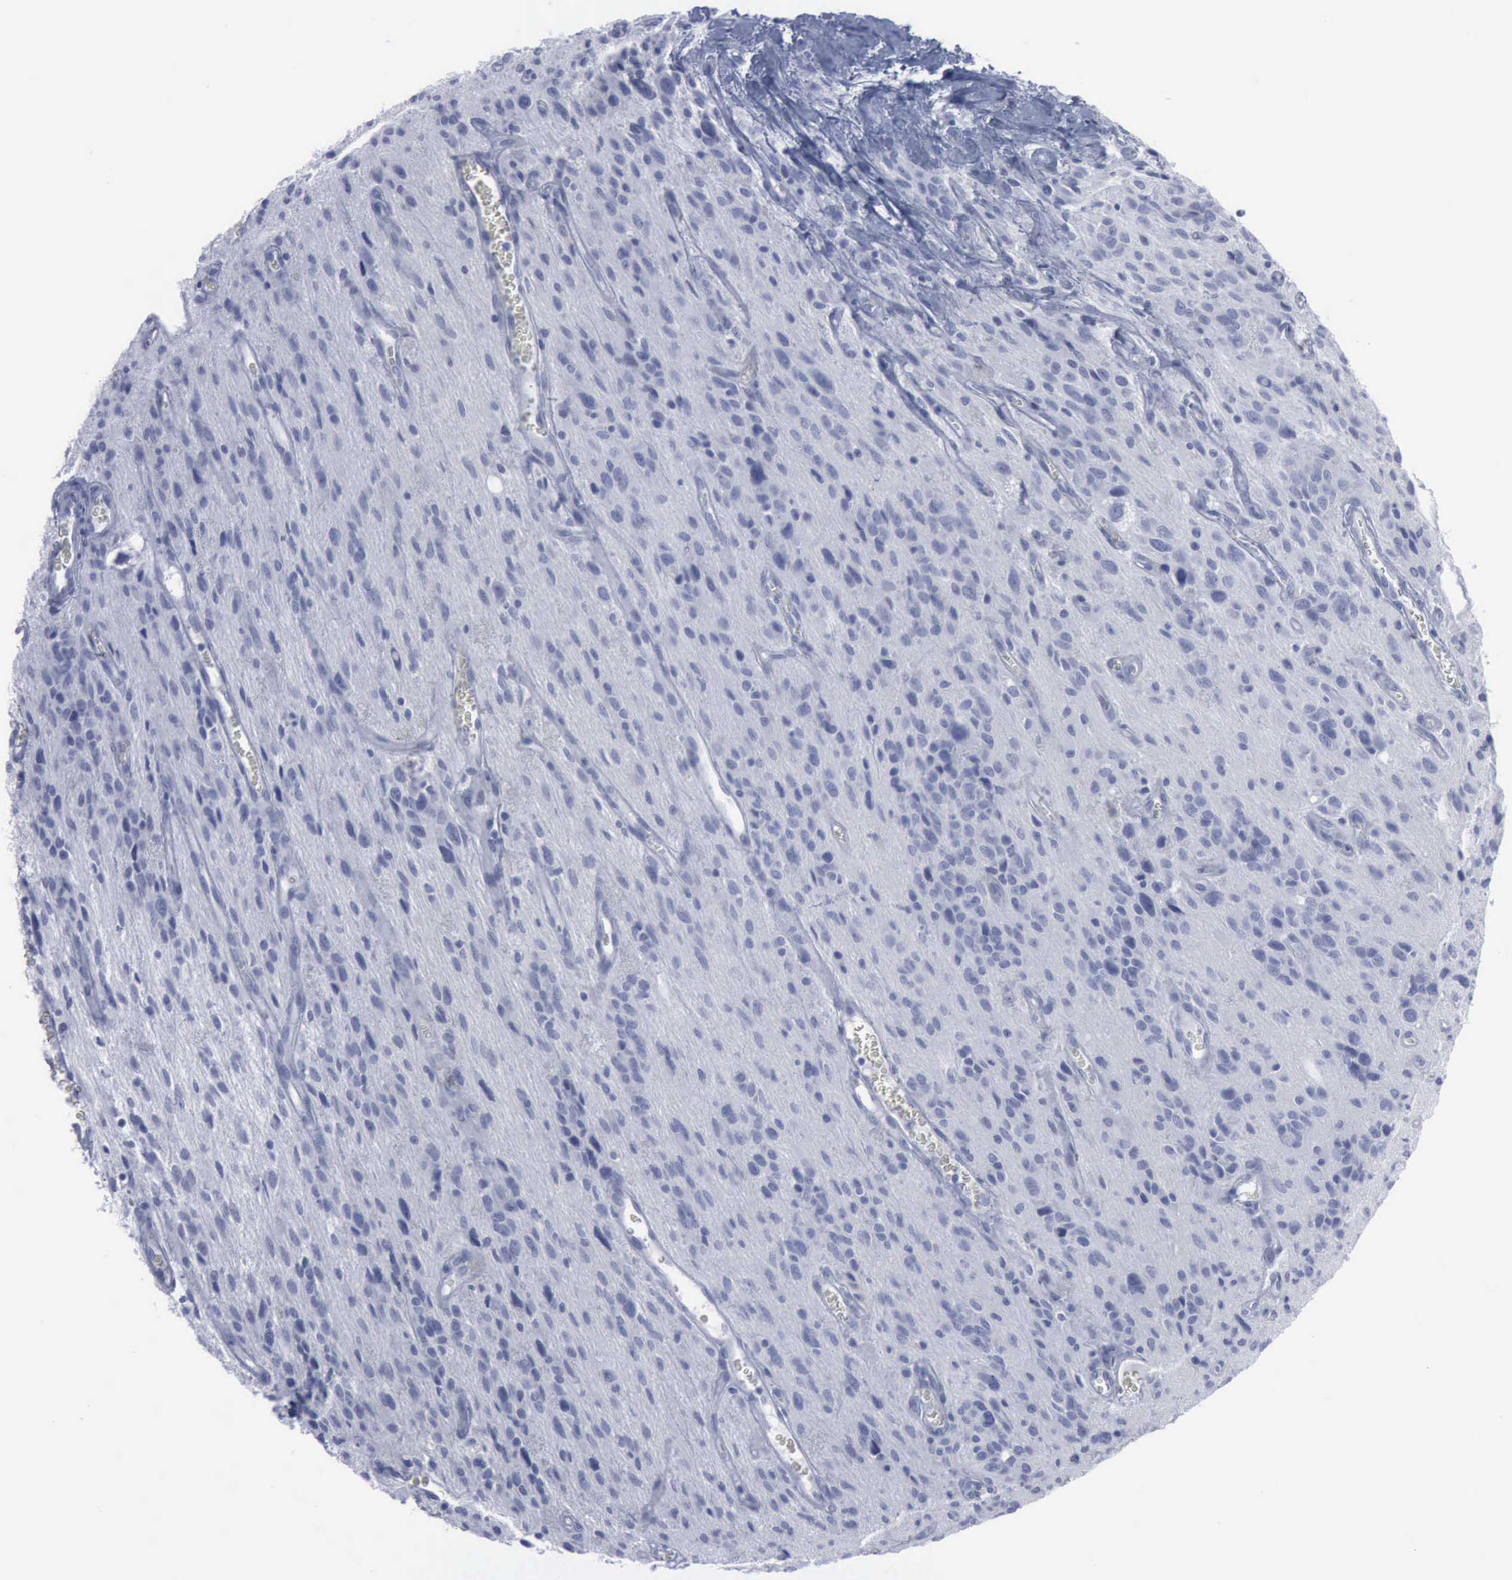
{"staining": {"intensity": "negative", "quantity": "none", "location": "none"}, "tissue": "glioma", "cell_type": "Tumor cells", "image_type": "cancer", "snomed": [{"axis": "morphology", "description": "Glioma, malignant, Low grade"}, {"axis": "topography", "description": "Brain"}], "caption": "Malignant glioma (low-grade) stained for a protein using IHC displays no expression tumor cells.", "gene": "VCAM1", "patient": {"sex": "female", "age": 15}}